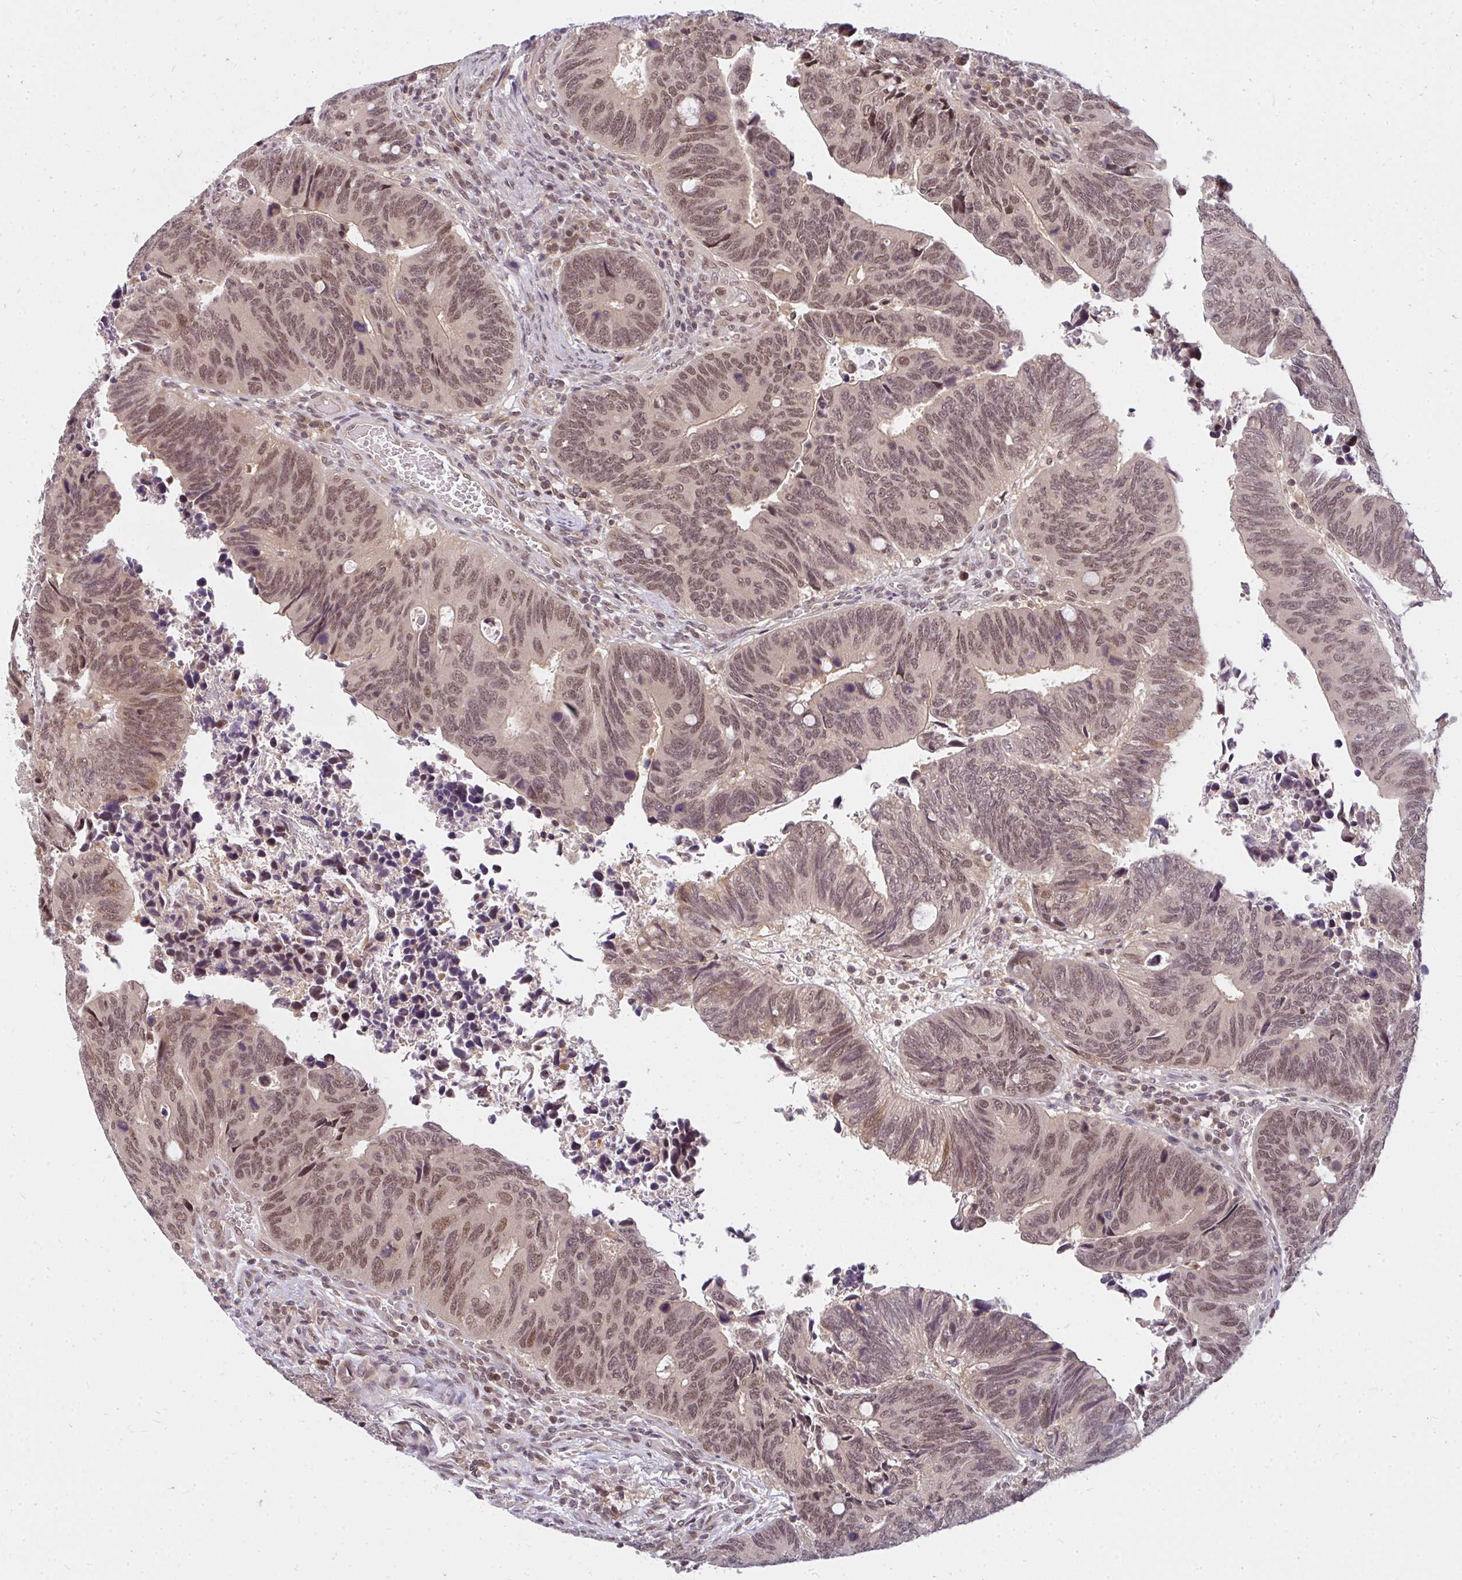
{"staining": {"intensity": "moderate", "quantity": ">75%", "location": "nuclear"}, "tissue": "colorectal cancer", "cell_type": "Tumor cells", "image_type": "cancer", "snomed": [{"axis": "morphology", "description": "Adenocarcinoma, NOS"}, {"axis": "topography", "description": "Colon"}], "caption": "The immunohistochemical stain highlights moderate nuclear expression in tumor cells of adenocarcinoma (colorectal) tissue.", "gene": "GTF3C6", "patient": {"sex": "male", "age": 87}}